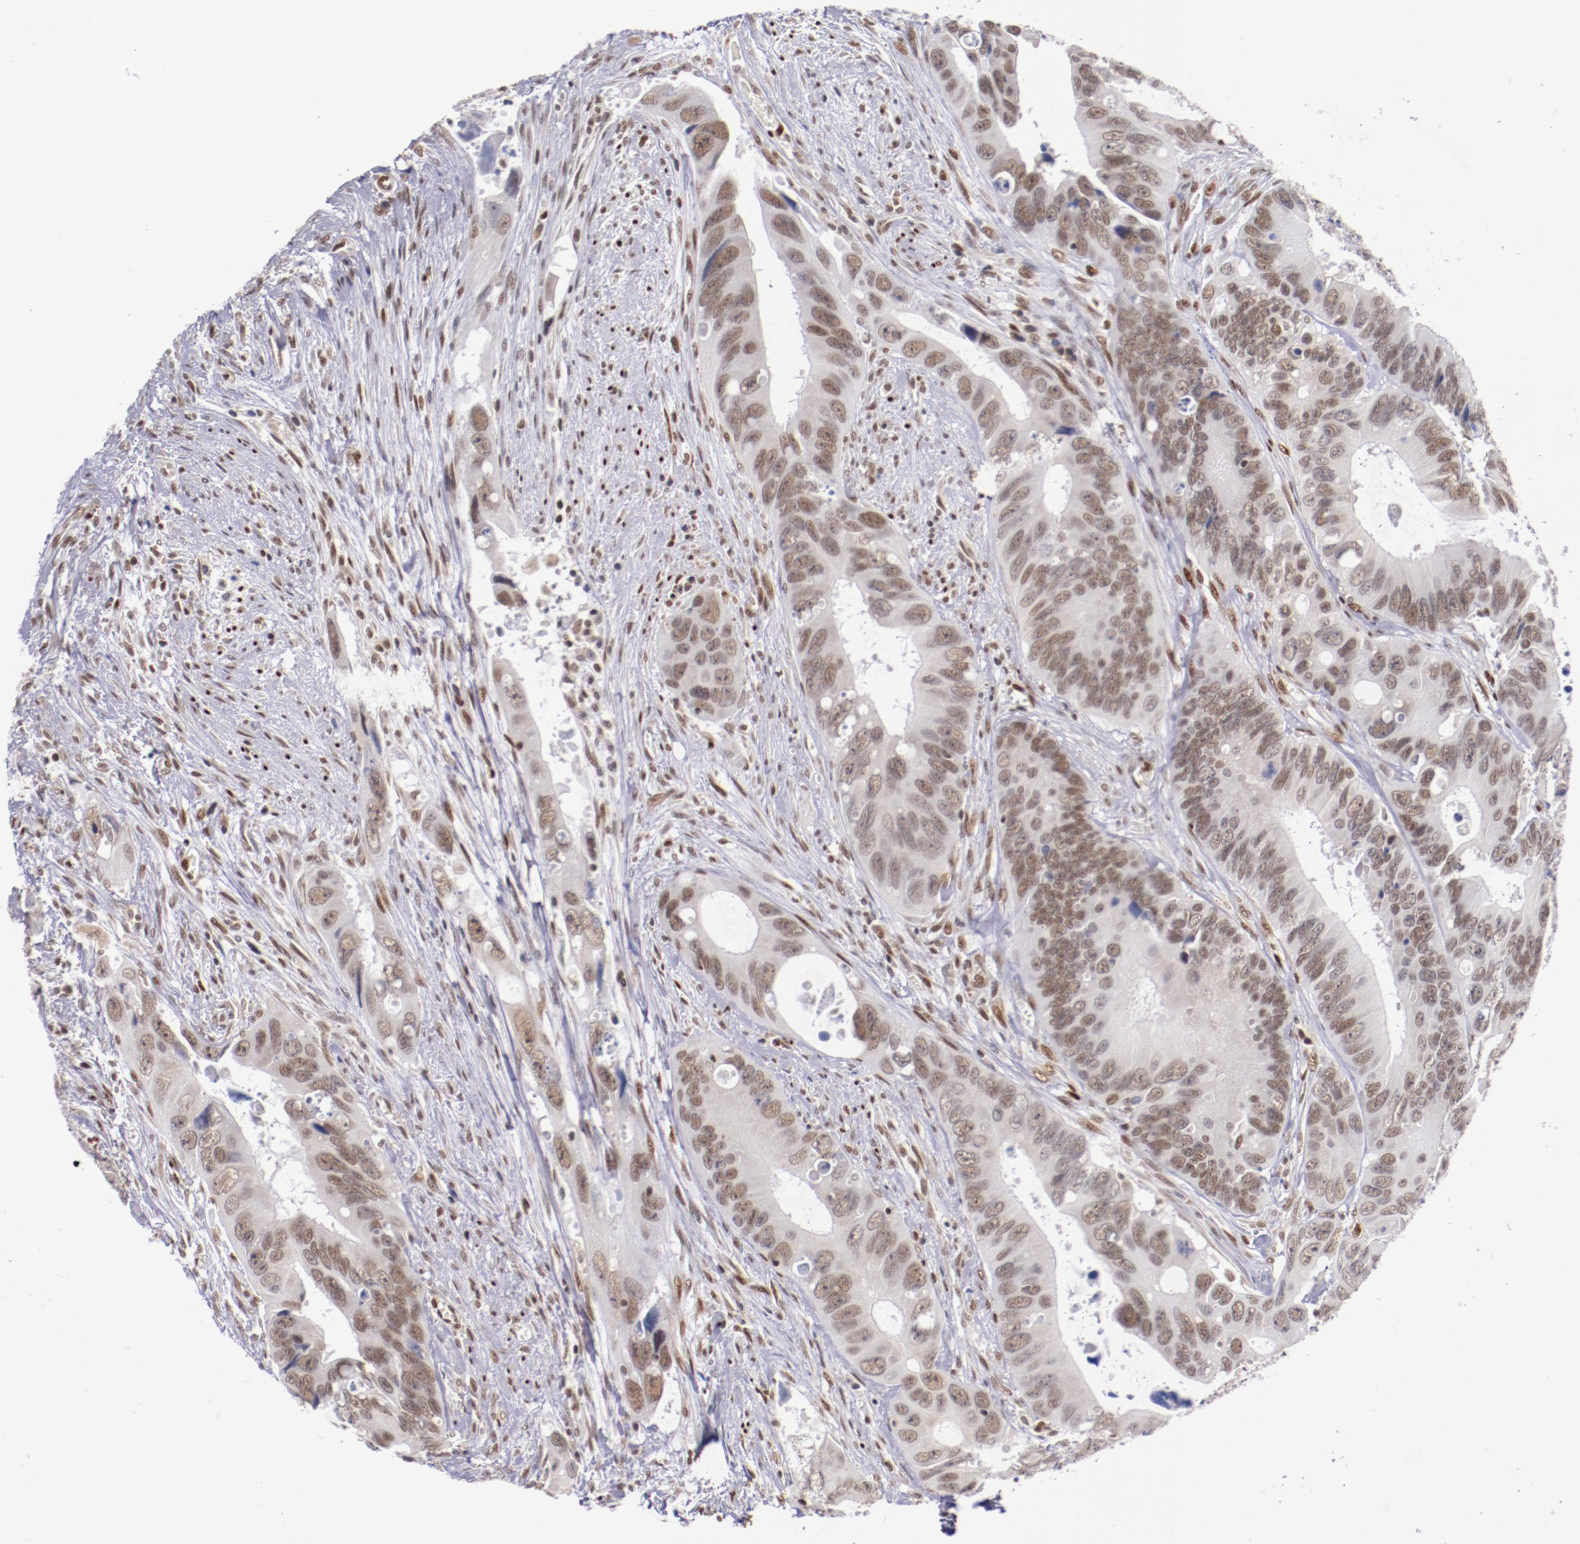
{"staining": {"intensity": "weak", "quantity": ">75%", "location": "nuclear"}, "tissue": "colorectal cancer", "cell_type": "Tumor cells", "image_type": "cancer", "snomed": [{"axis": "morphology", "description": "Adenocarcinoma, NOS"}, {"axis": "topography", "description": "Rectum"}], "caption": "Immunohistochemical staining of human adenocarcinoma (colorectal) shows weak nuclear protein staining in approximately >75% of tumor cells.", "gene": "SRF", "patient": {"sex": "male", "age": 70}}